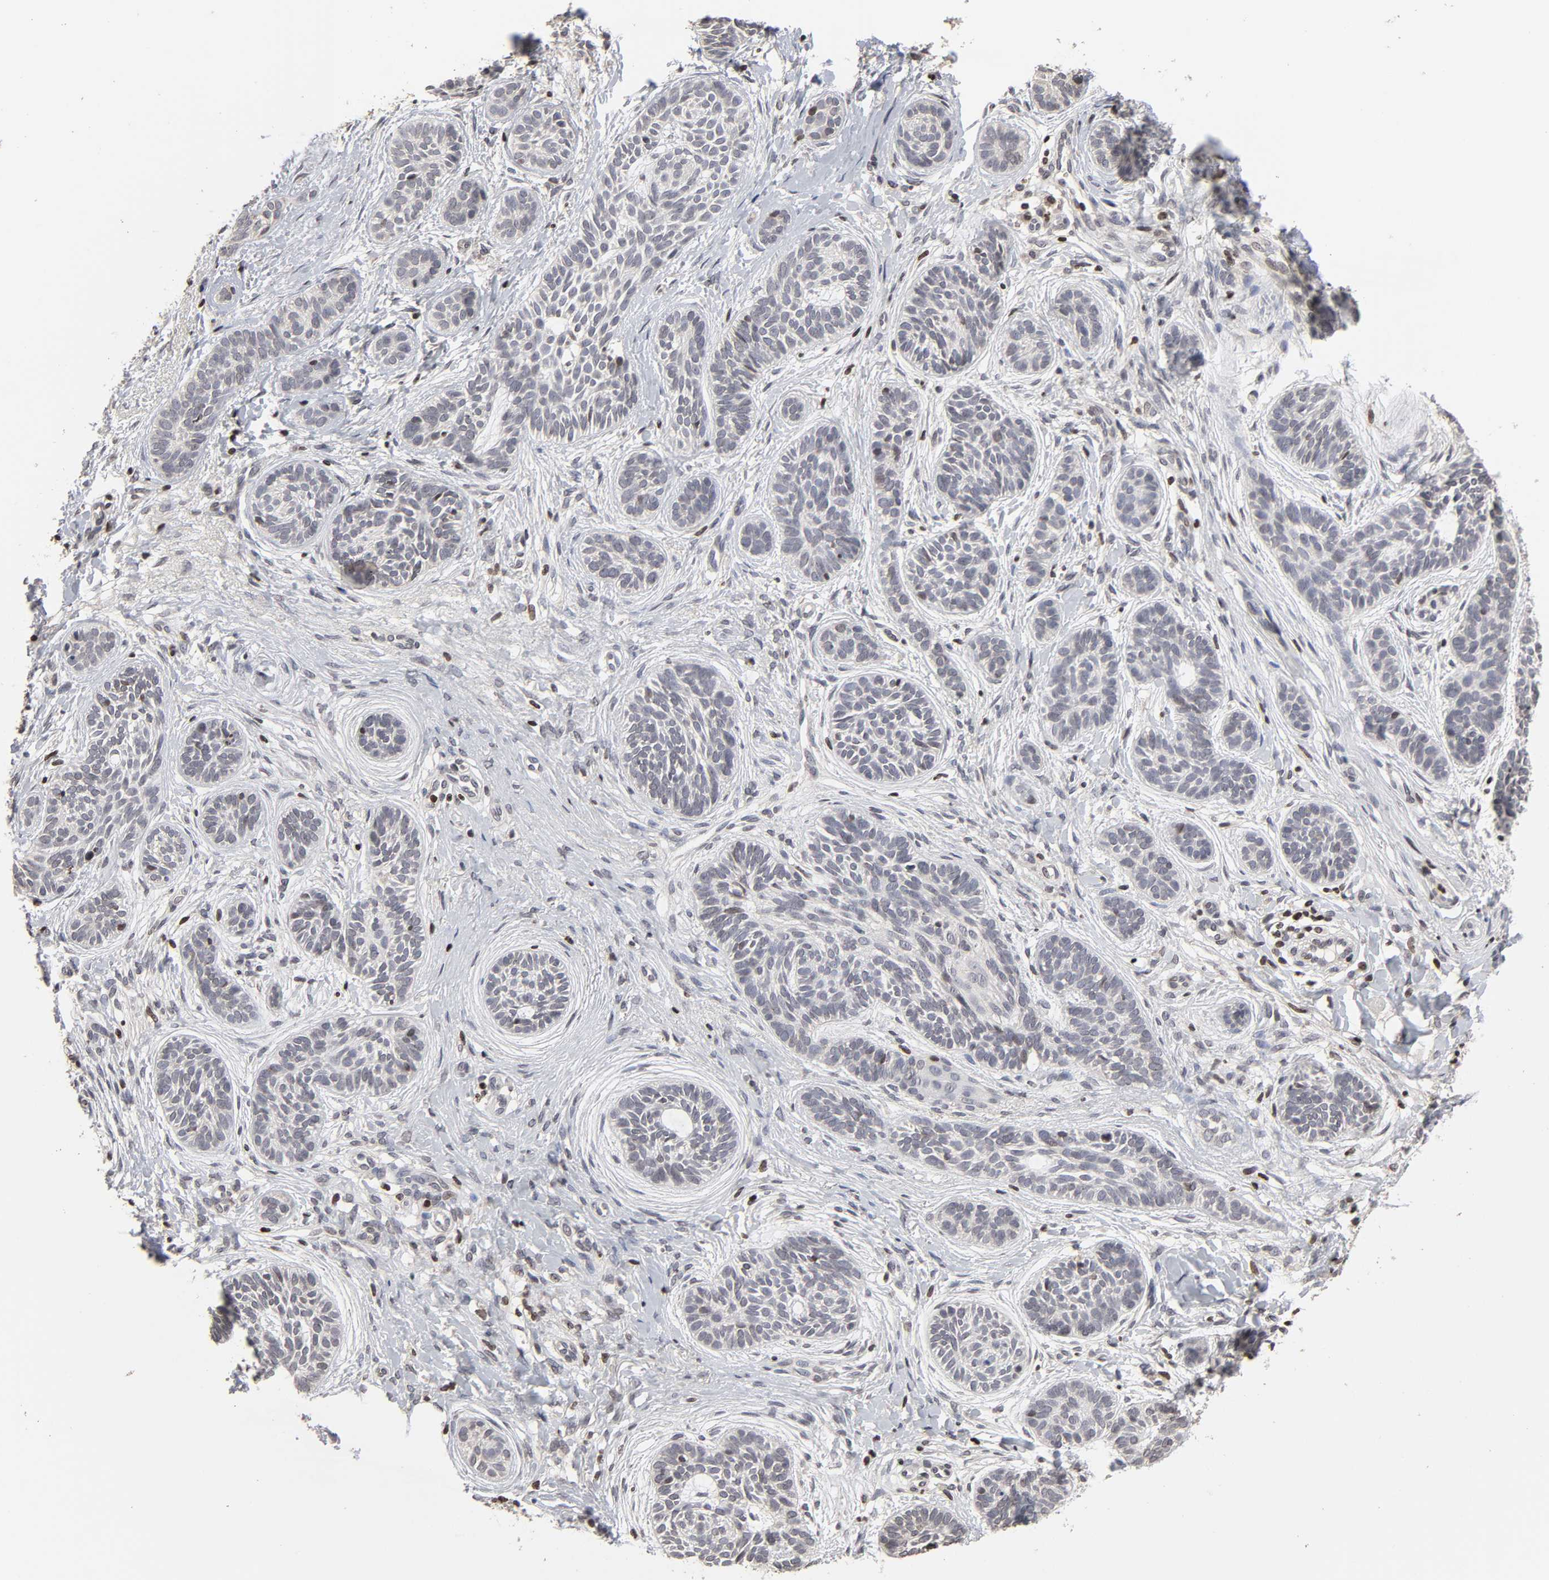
{"staining": {"intensity": "negative", "quantity": "none", "location": "none"}, "tissue": "skin cancer", "cell_type": "Tumor cells", "image_type": "cancer", "snomed": [{"axis": "morphology", "description": "Normal tissue, NOS"}, {"axis": "morphology", "description": "Basal cell carcinoma"}, {"axis": "topography", "description": "Skin"}], "caption": "Immunohistochemistry image of skin cancer stained for a protein (brown), which reveals no expression in tumor cells.", "gene": "ZNF473", "patient": {"sex": "male", "age": 63}}